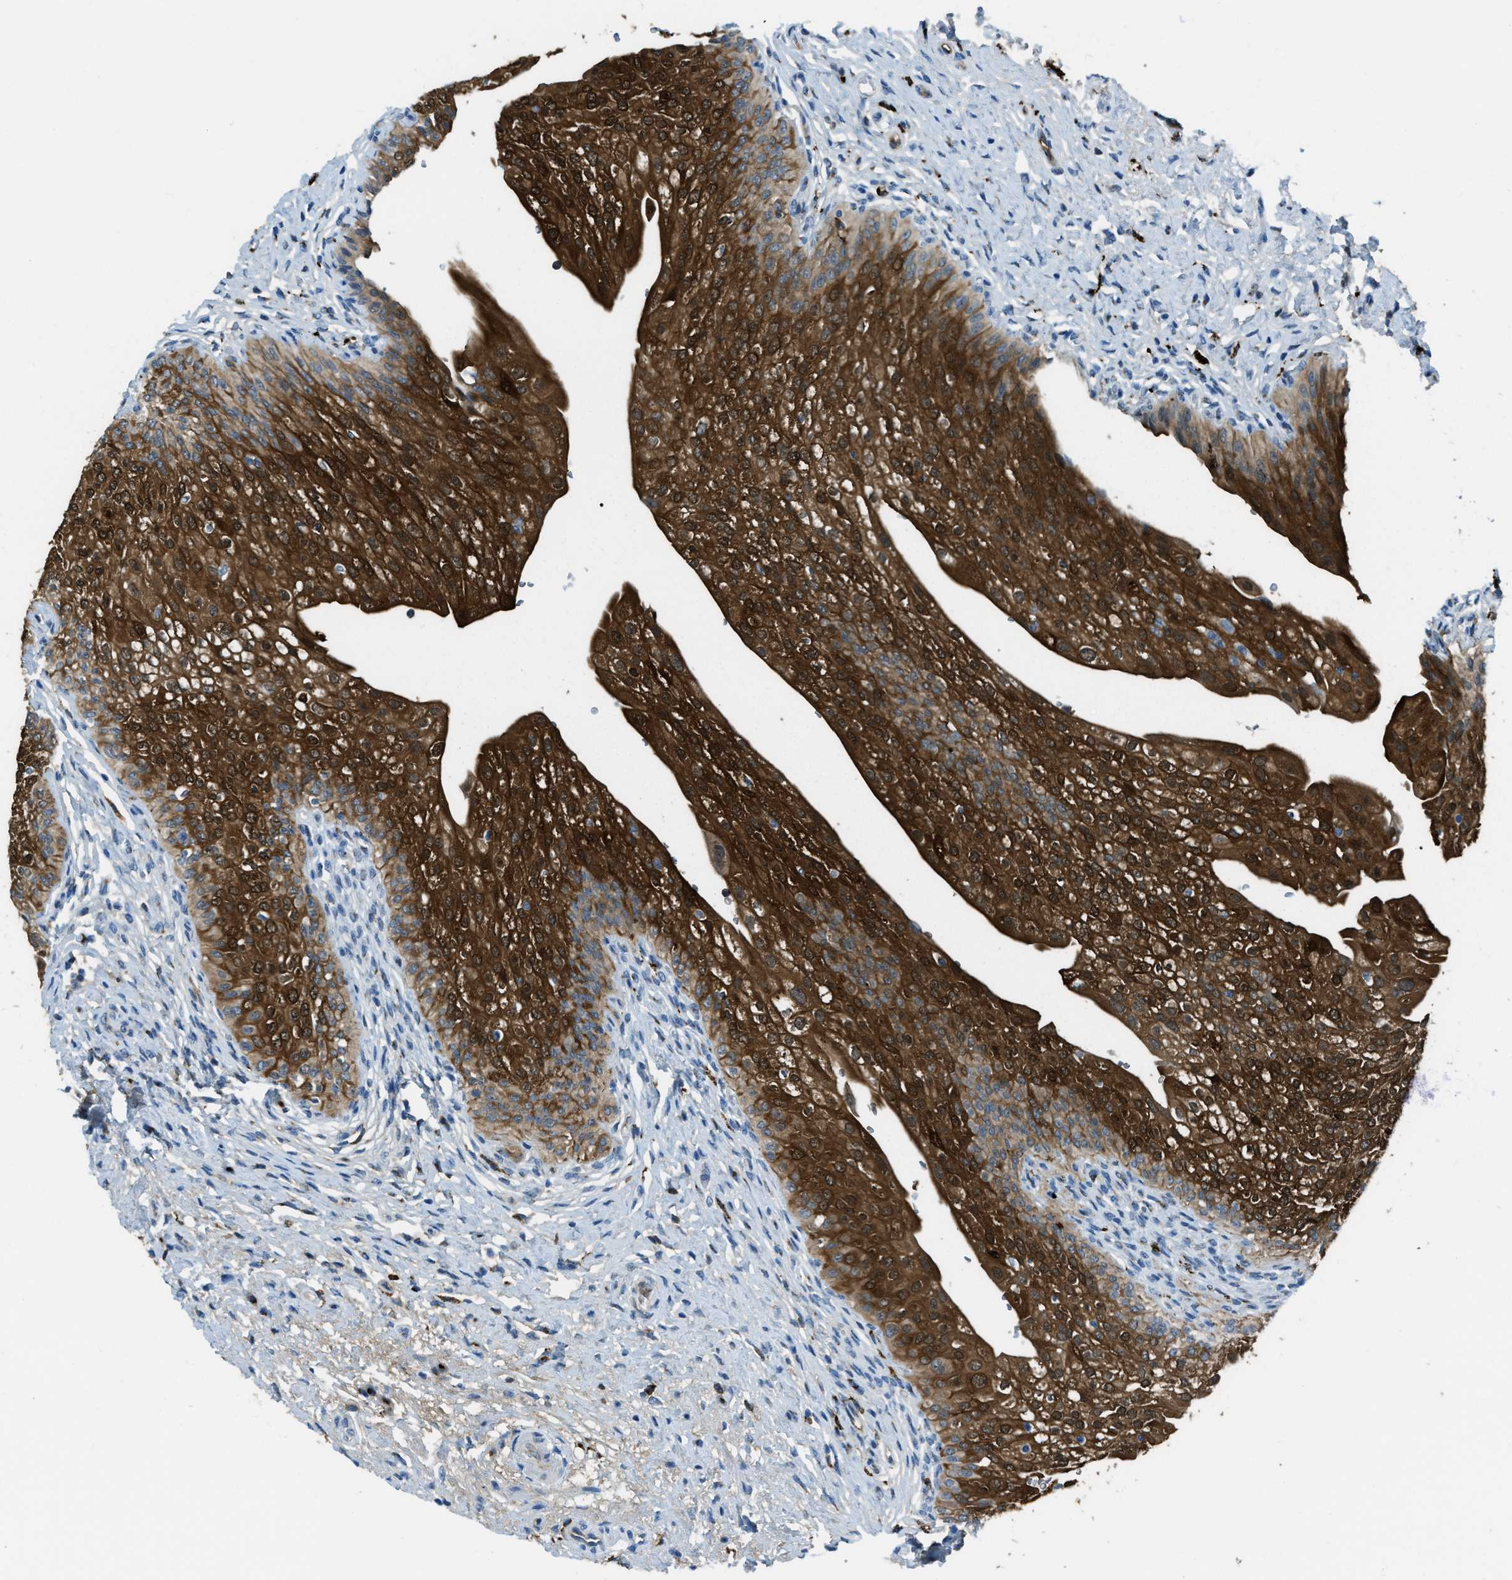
{"staining": {"intensity": "strong", "quantity": ">75%", "location": "cytoplasmic/membranous"}, "tissue": "urinary bladder", "cell_type": "Urothelial cells", "image_type": "normal", "snomed": [{"axis": "morphology", "description": "Normal tissue, NOS"}, {"axis": "topography", "description": "Urinary bladder"}], "caption": "A high-resolution image shows IHC staining of unremarkable urinary bladder, which shows strong cytoplasmic/membranous positivity in approximately >75% of urothelial cells. The staining was performed using DAB, with brown indicating positive protein expression. Nuclei are stained blue with hematoxylin.", "gene": "TRIM59", "patient": {"sex": "male", "age": 46}}